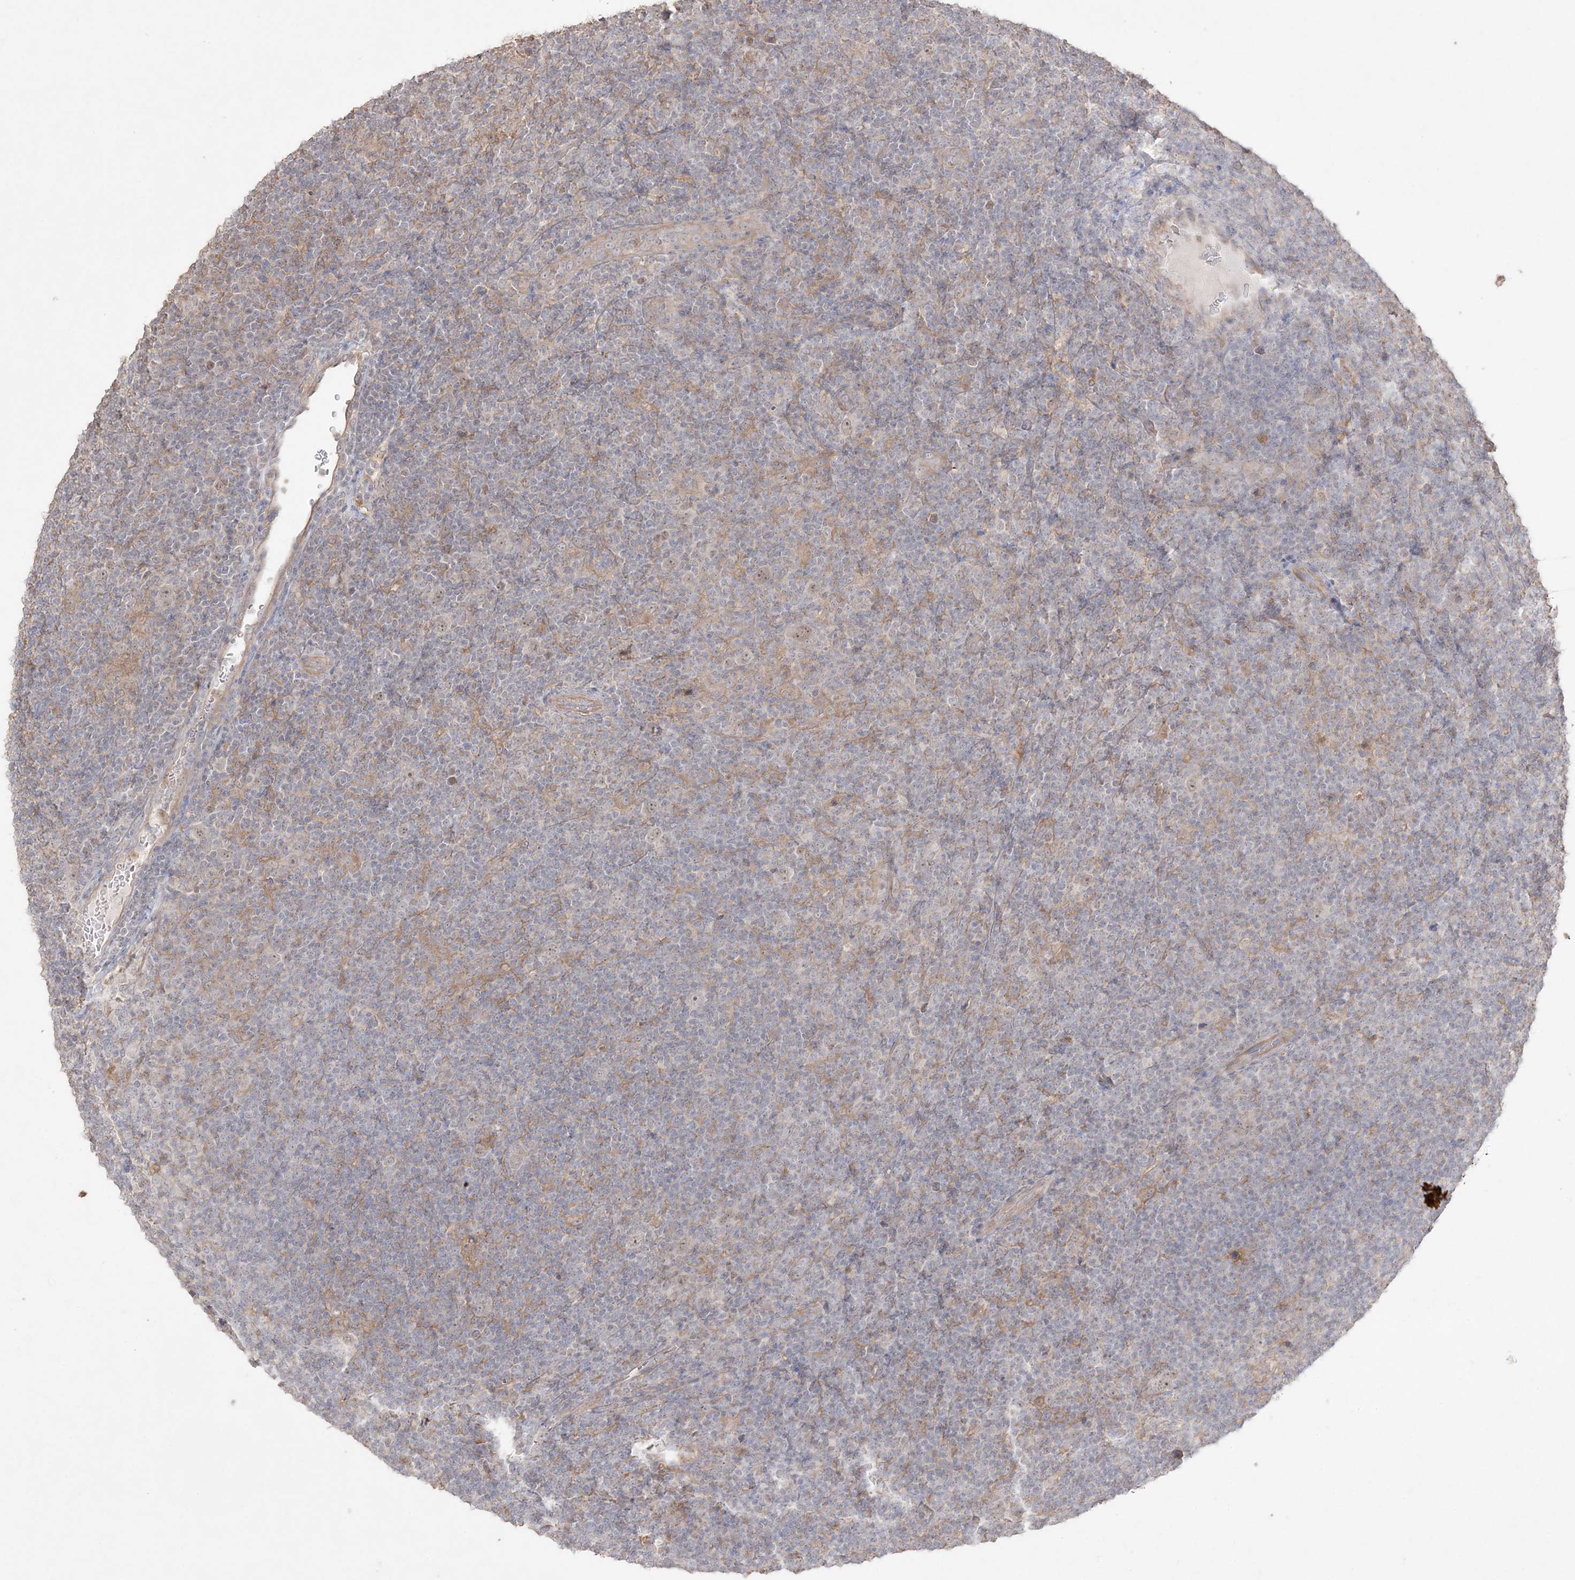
{"staining": {"intensity": "weak", "quantity": "25%-75%", "location": "nuclear"}, "tissue": "lymphoma", "cell_type": "Tumor cells", "image_type": "cancer", "snomed": [{"axis": "morphology", "description": "Hodgkin's disease, NOS"}, {"axis": "topography", "description": "Lymph node"}], "caption": "Immunohistochemistry (IHC) of lymphoma shows low levels of weak nuclear positivity in approximately 25%-75% of tumor cells.", "gene": "SH3BP4", "patient": {"sex": "female", "age": 57}}